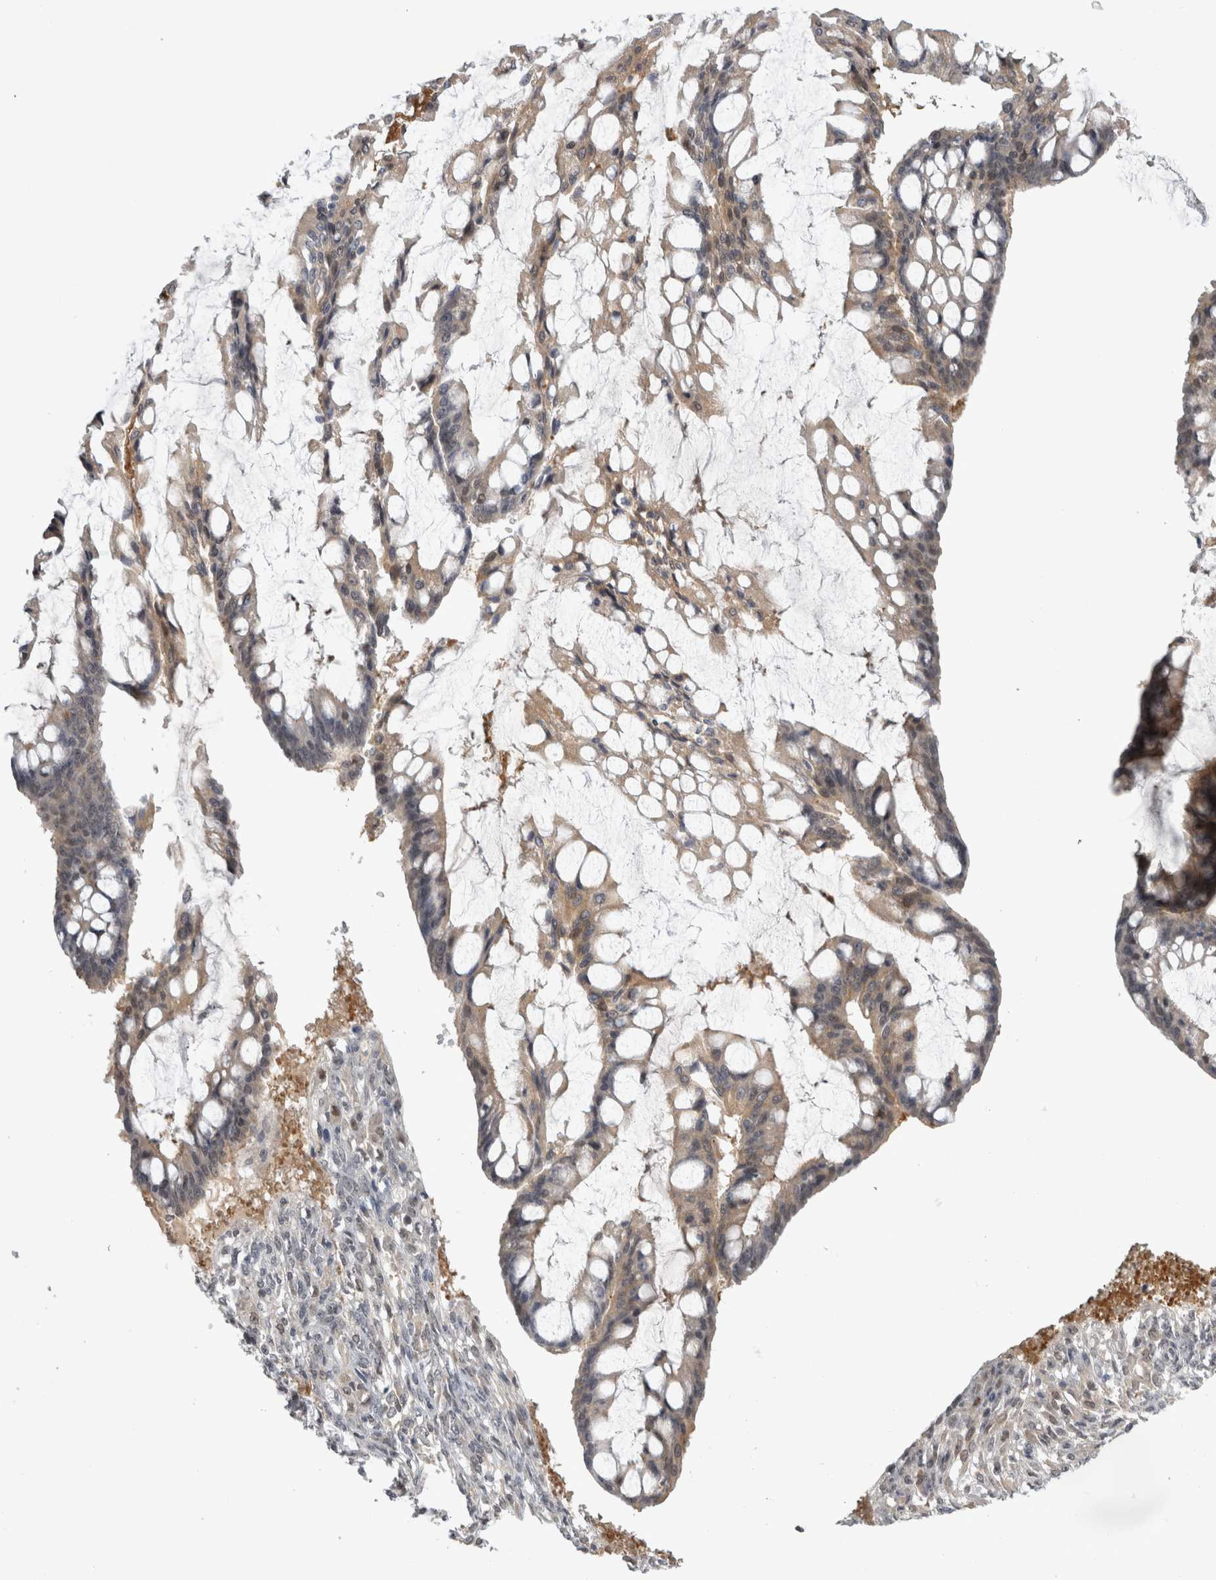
{"staining": {"intensity": "weak", "quantity": ">75%", "location": "cytoplasmic/membranous"}, "tissue": "ovarian cancer", "cell_type": "Tumor cells", "image_type": "cancer", "snomed": [{"axis": "morphology", "description": "Cystadenocarcinoma, mucinous, NOS"}, {"axis": "topography", "description": "Ovary"}], "caption": "Brown immunohistochemical staining in human ovarian mucinous cystadenocarcinoma shows weak cytoplasmic/membranous expression in approximately >75% of tumor cells.", "gene": "PSMB2", "patient": {"sex": "female", "age": 73}}